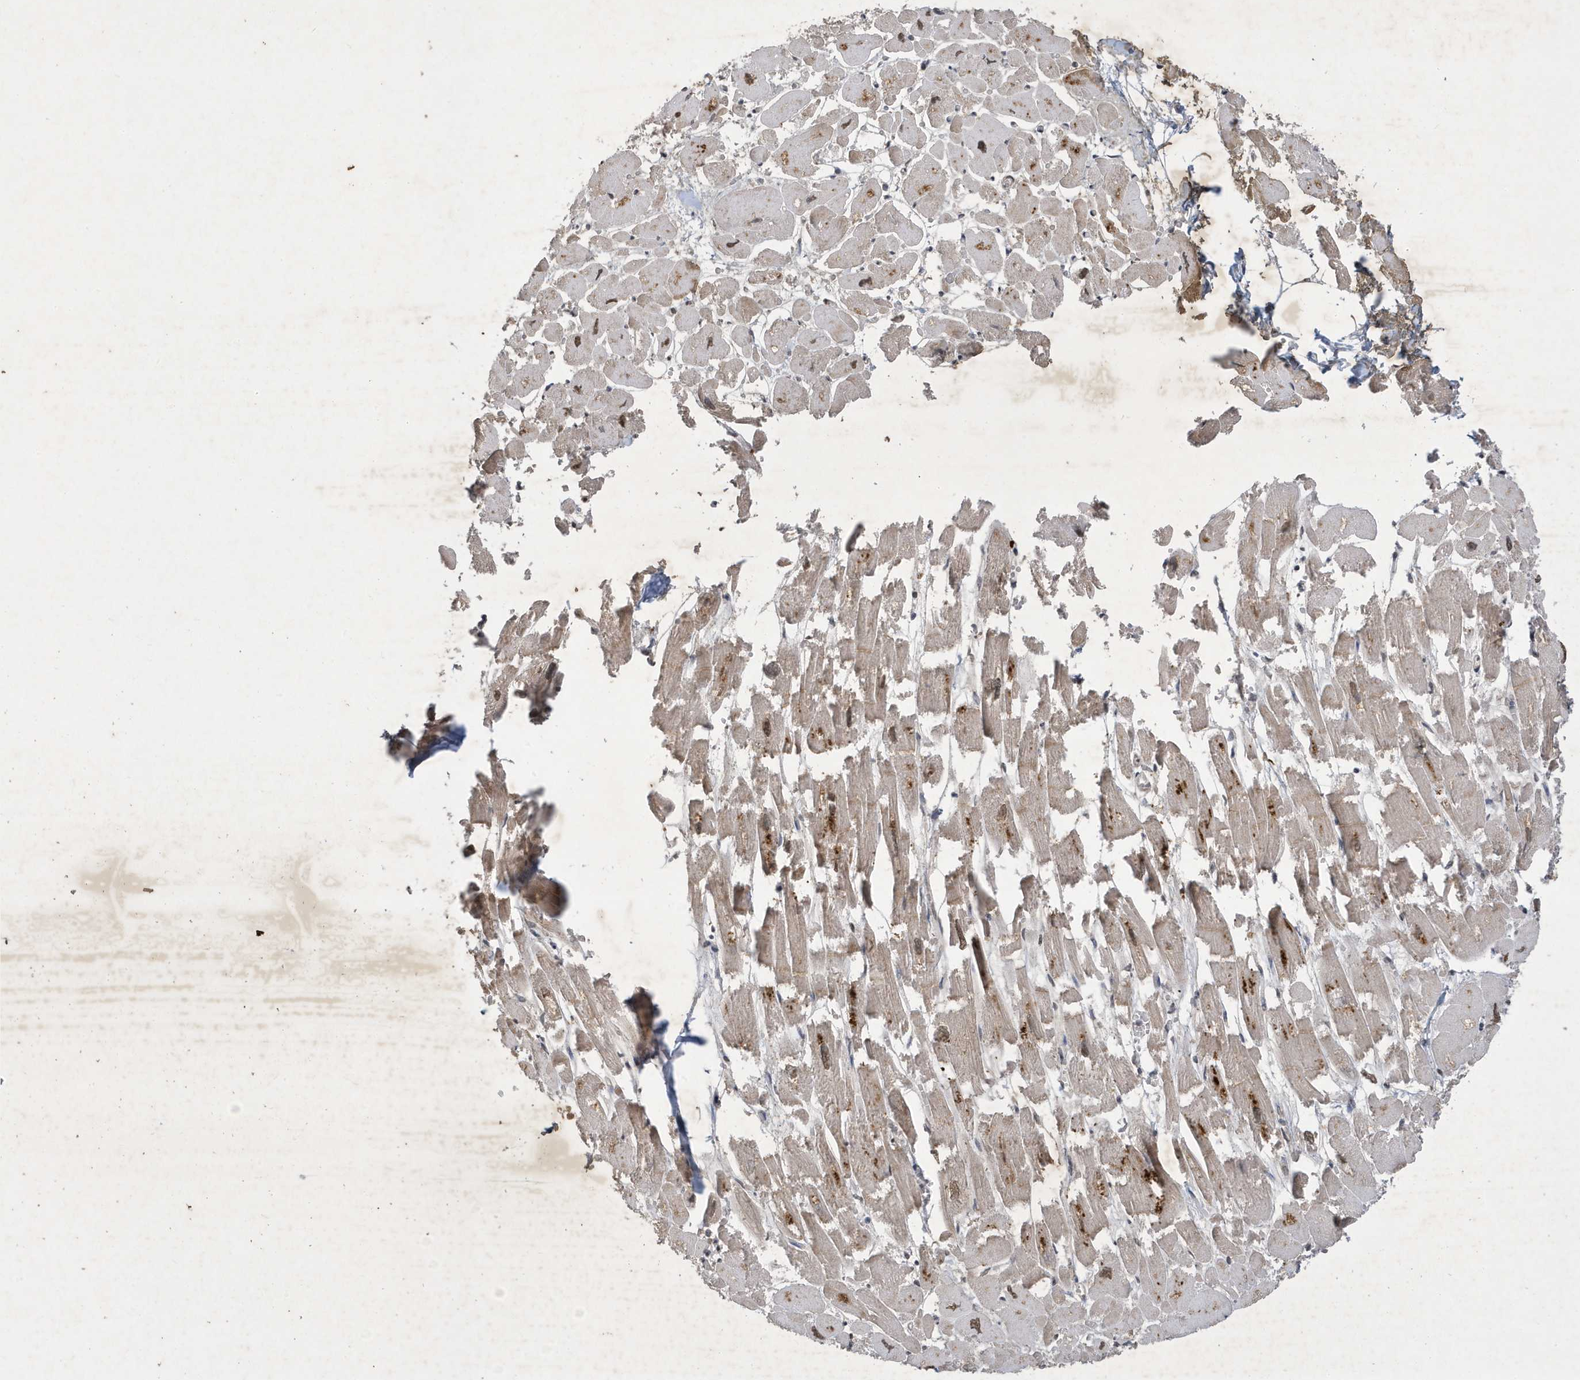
{"staining": {"intensity": "moderate", "quantity": "<25%", "location": "cytoplasmic/membranous,nuclear"}, "tissue": "heart muscle", "cell_type": "Cardiomyocytes", "image_type": "normal", "snomed": [{"axis": "morphology", "description": "Normal tissue, NOS"}, {"axis": "topography", "description": "Heart"}], "caption": "A micrograph of human heart muscle stained for a protein reveals moderate cytoplasmic/membranous,nuclear brown staining in cardiomyocytes.", "gene": "STX10", "patient": {"sex": "male", "age": 54}}